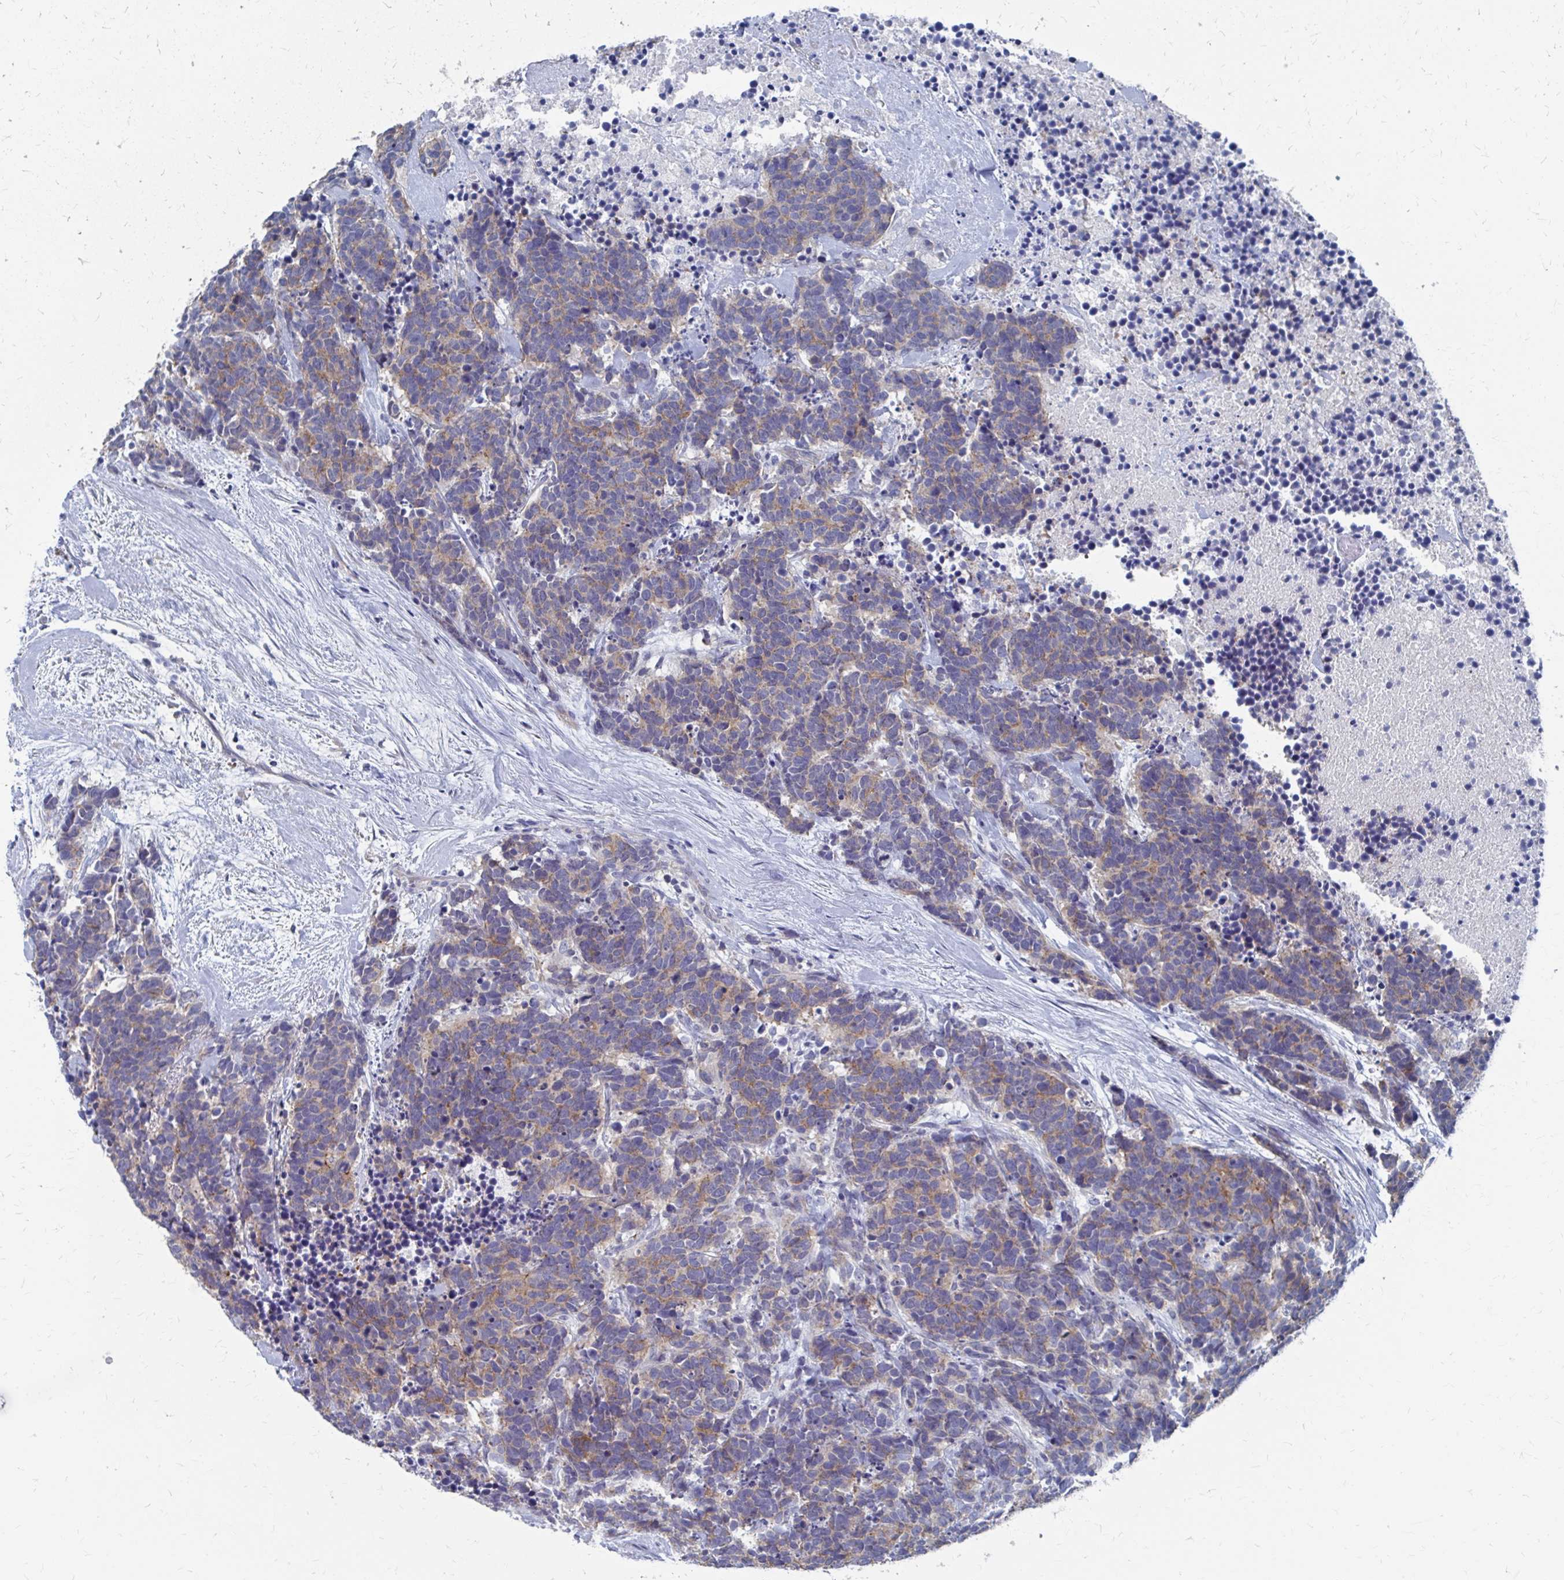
{"staining": {"intensity": "weak", "quantity": ">75%", "location": "cytoplasmic/membranous"}, "tissue": "carcinoid", "cell_type": "Tumor cells", "image_type": "cancer", "snomed": [{"axis": "morphology", "description": "Carcinoma, NOS"}, {"axis": "morphology", "description": "Carcinoid, malignant, NOS"}, {"axis": "topography", "description": "Prostate"}], "caption": "Human malignant carcinoid stained with a protein marker shows weak staining in tumor cells.", "gene": "PLEKHG7", "patient": {"sex": "male", "age": 57}}